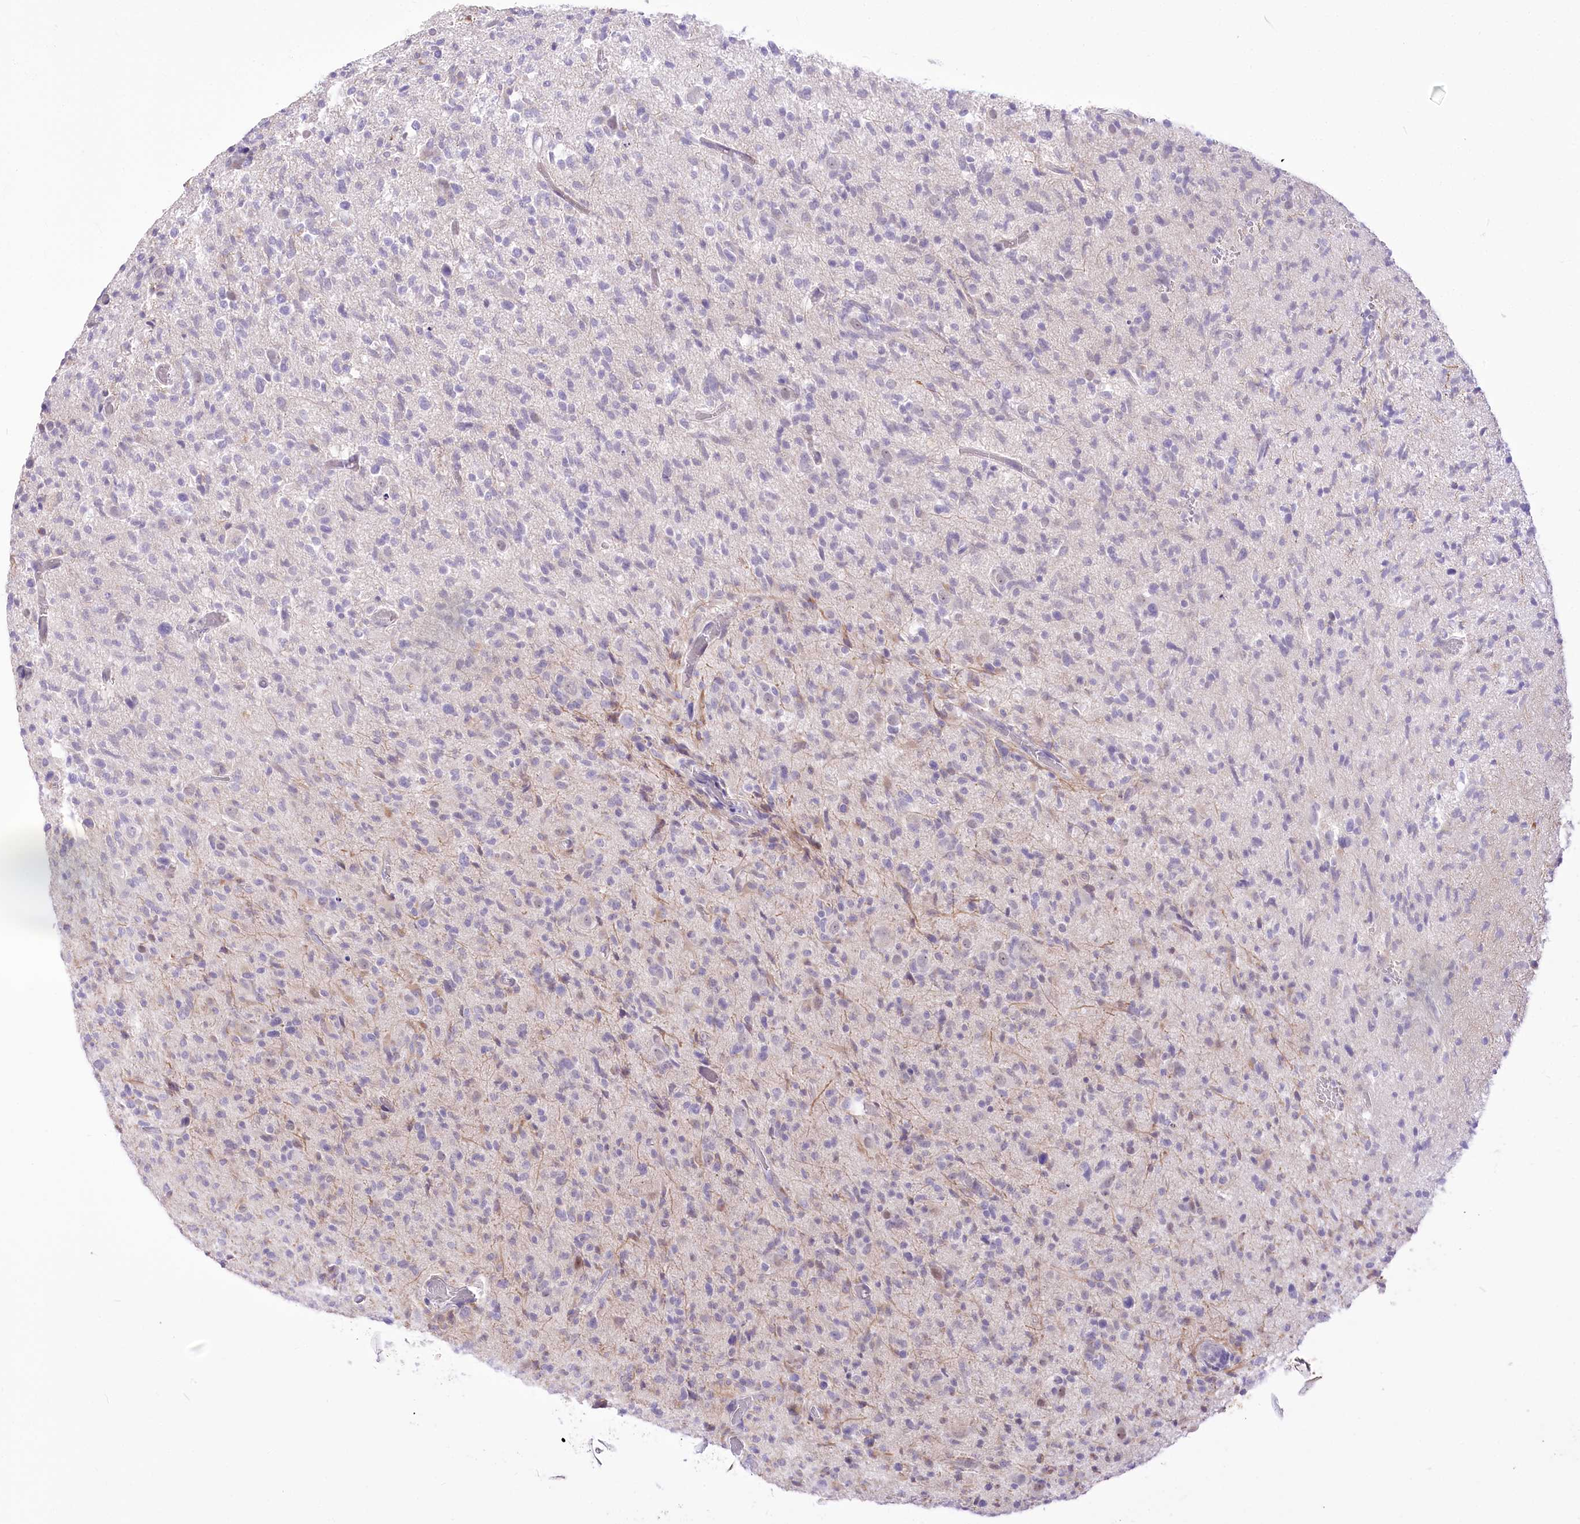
{"staining": {"intensity": "negative", "quantity": "none", "location": "none"}, "tissue": "glioma", "cell_type": "Tumor cells", "image_type": "cancer", "snomed": [{"axis": "morphology", "description": "Glioma, malignant, High grade"}, {"axis": "topography", "description": "Brain"}], "caption": "Tumor cells show no significant protein staining in malignant glioma (high-grade). The staining was performed using DAB to visualize the protein expression in brown, while the nuclei were stained in blue with hematoxylin (Magnification: 20x).", "gene": "BEND7", "patient": {"sex": "female", "age": 57}}